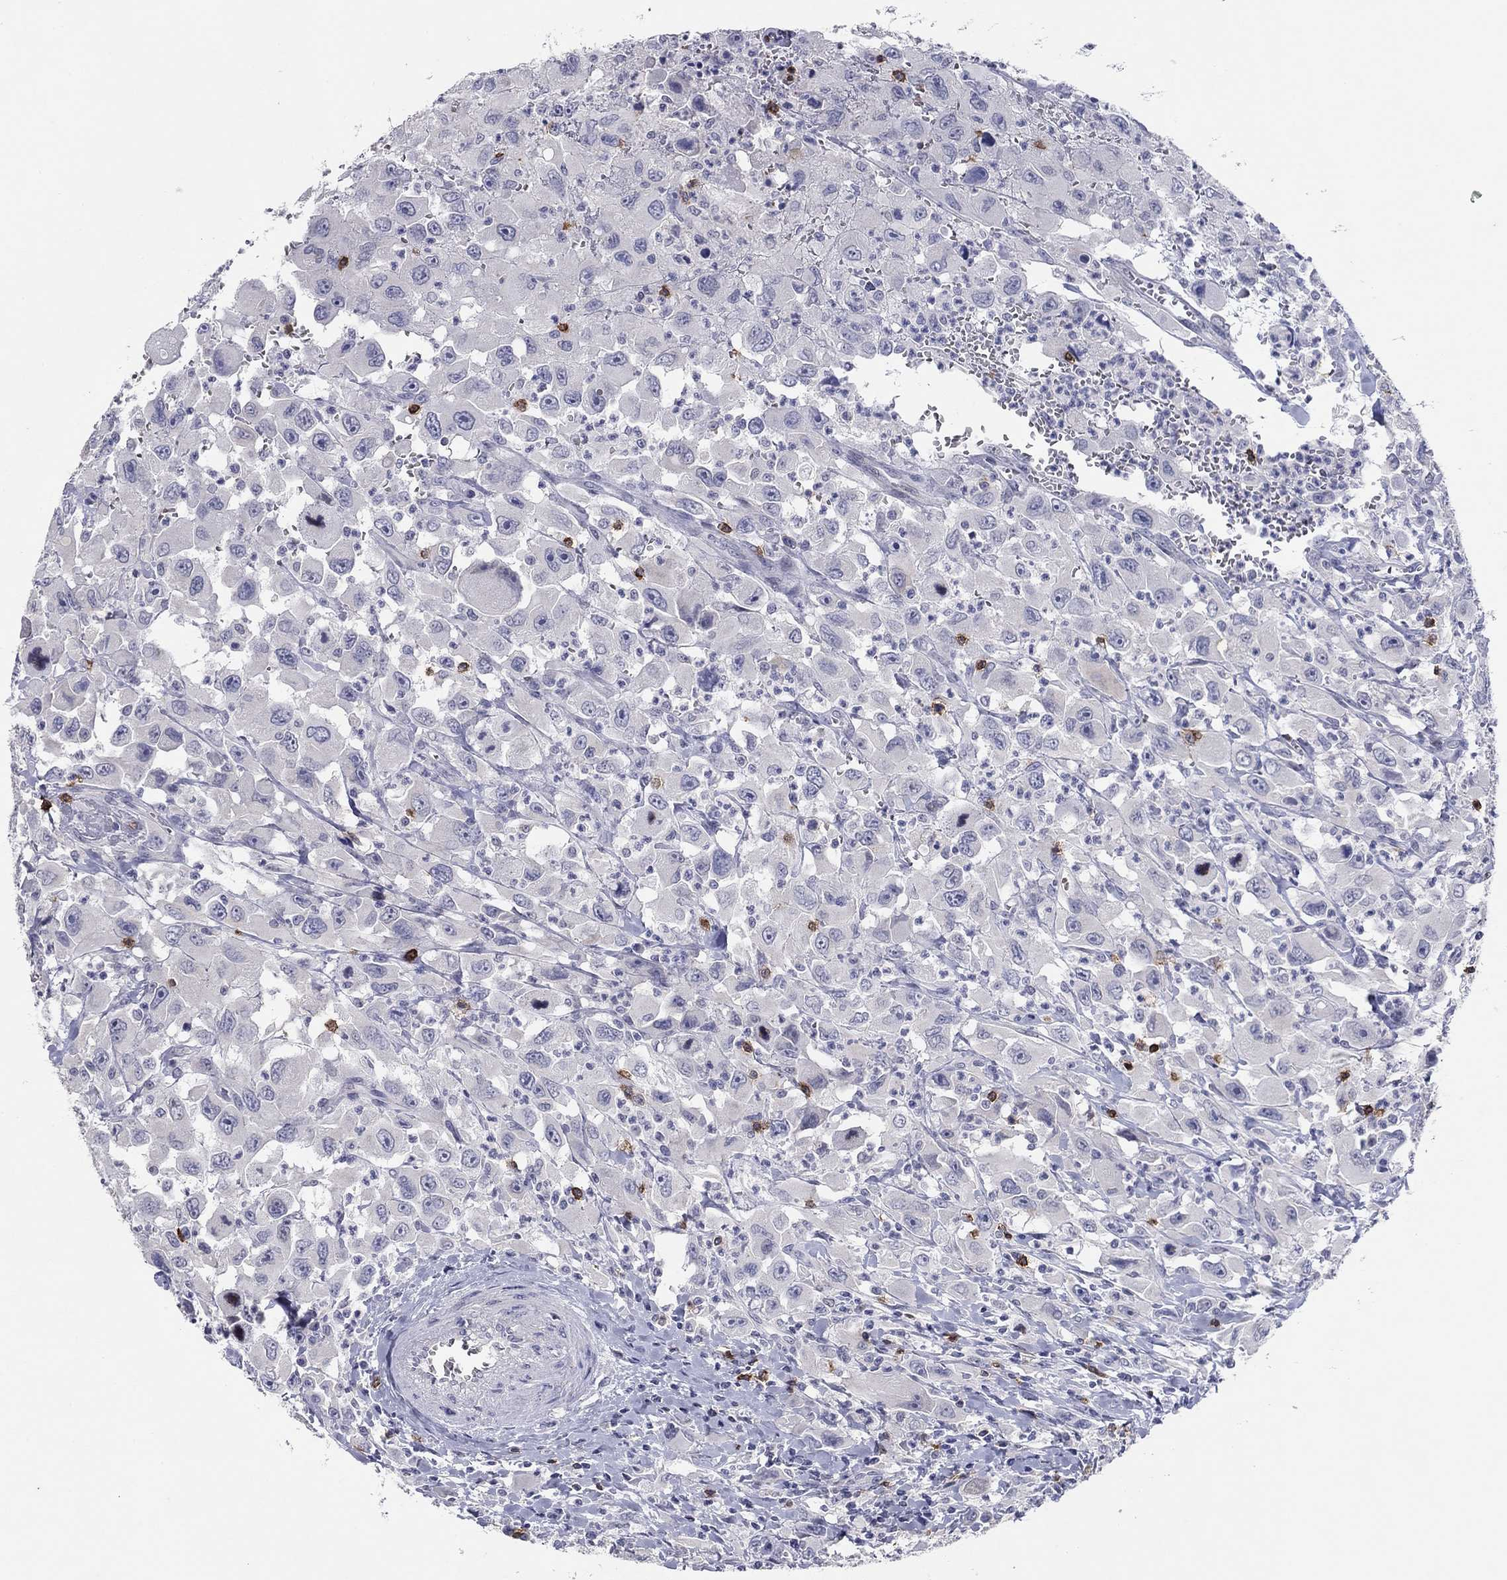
{"staining": {"intensity": "negative", "quantity": "none", "location": "none"}, "tissue": "head and neck cancer", "cell_type": "Tumor cells", "image_type": "cancer", "snomed": [{"axis": "morphology", "description": "Squamous cell carcinoma, NOS"}, {"axis": "morphology", "description": "Squamous cell carcinoma, metastatic, NOS"}, {"axis": "topography", "description": "Oral tissue"}, {"axis": "topography", "description": "Head-Neck"}], "caption": "This photomicrograph is of metastatic squamous cell carcinoma (head and neck) stained with IHC to label a protein in brown with the nuclei are counter-stained blue. There is no expression in tumor cells.", "gene": "ITGAE", "patient": {"sex": "female", "age": 85}}